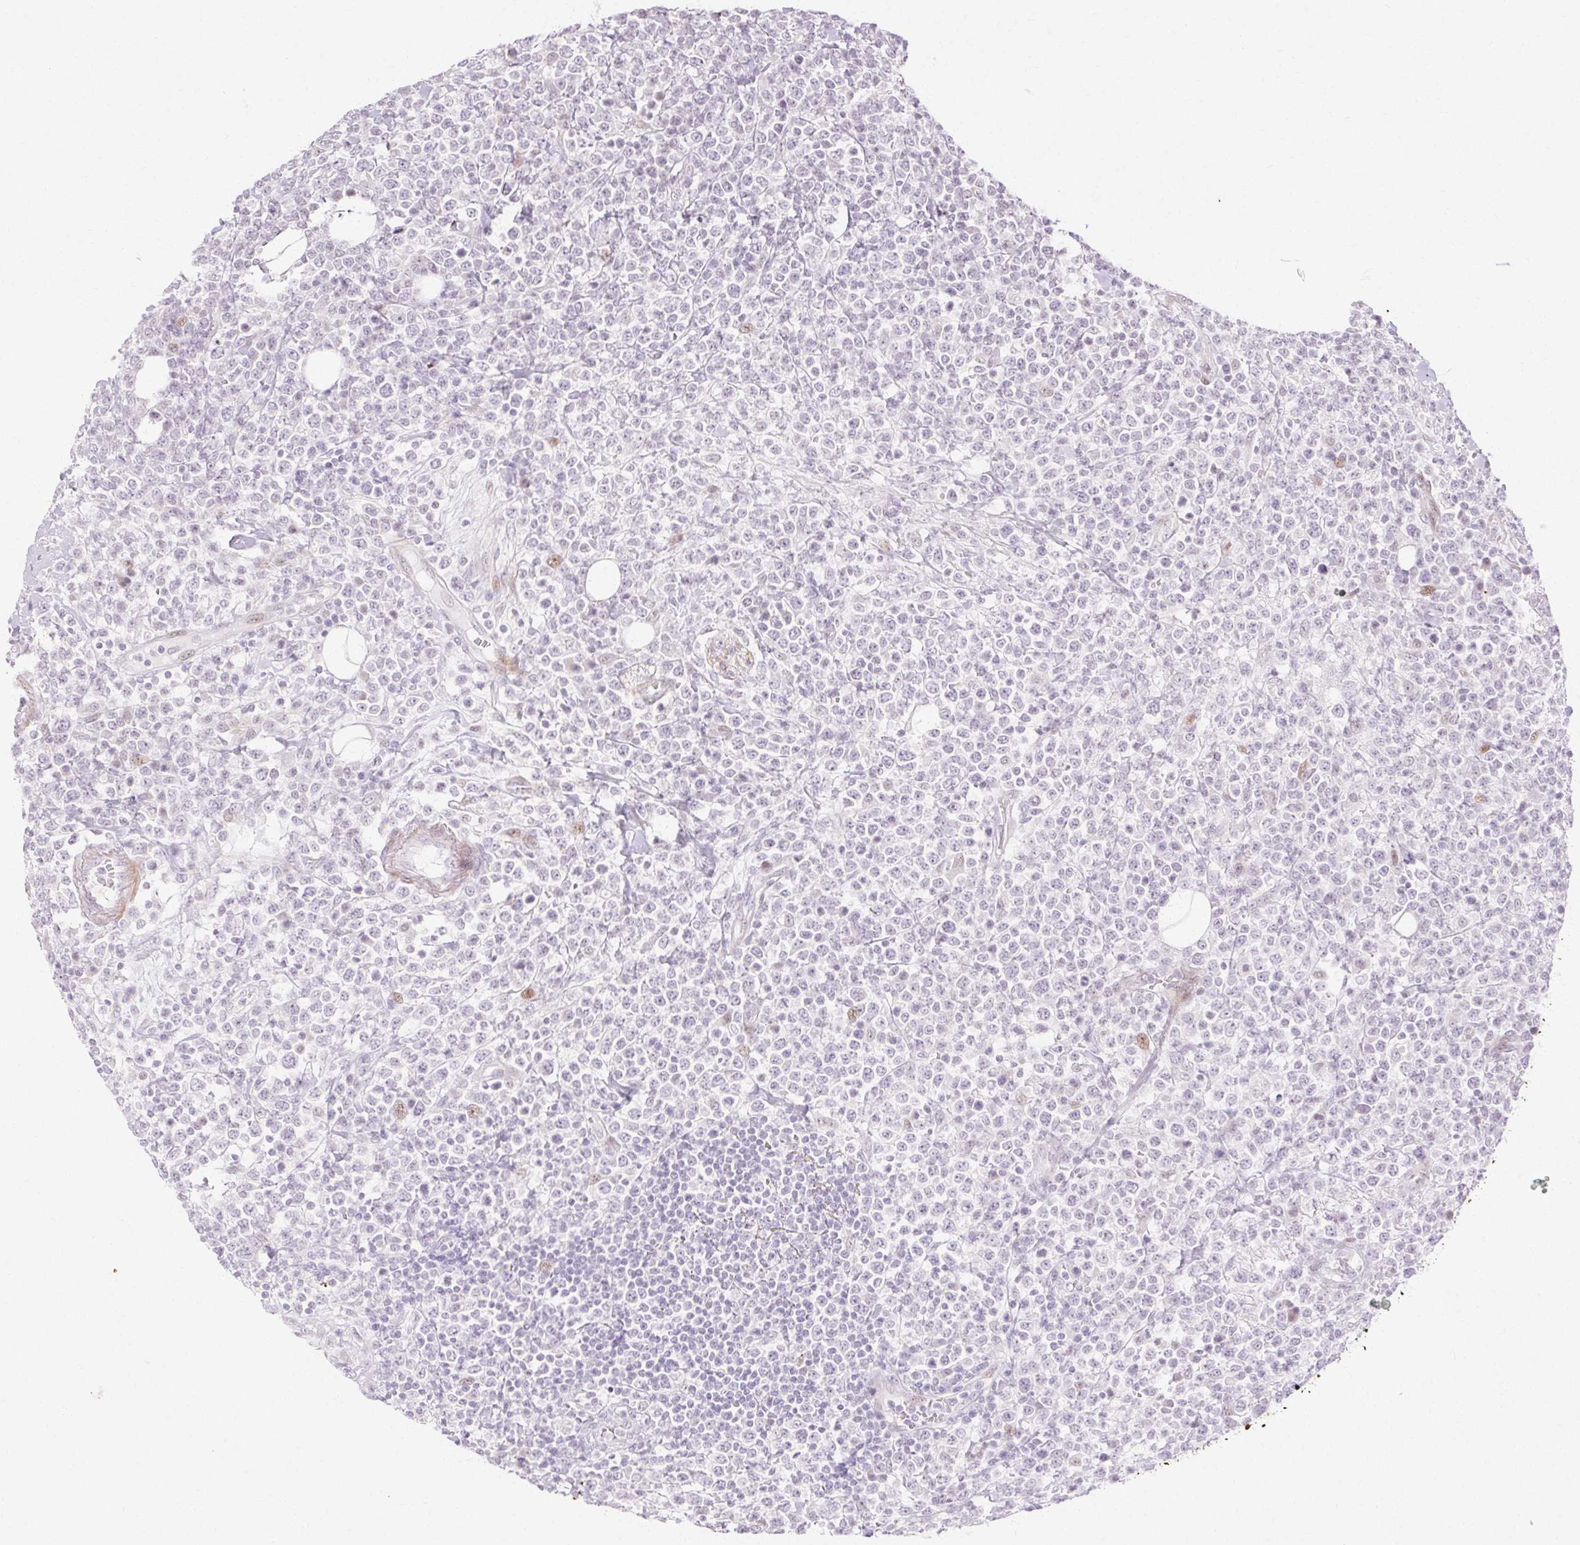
{"staining": {"intensity": "negative", "quantity": "none", "location": "none"}, "tissue": "lymphoma", "cell_type": "Tumor cells", "image_type": "cancer", "snomed": [{"axis": "morphology", "description": "Malignant lymphoma, non-Hodgkin's type, High grade"}, {"axis": "topography", "description": "Colon"}], "caption": "This photomicrograph is of high-grade malignant lymphoma, non-Hodgkin's type stained with immunohistochemistry to label a protein in brown with the nuclei are counter-stained blue. There is no positivity in tumor cells.", "gene": "C3orf49", "patient": {"sex": "female", "age": 53}}